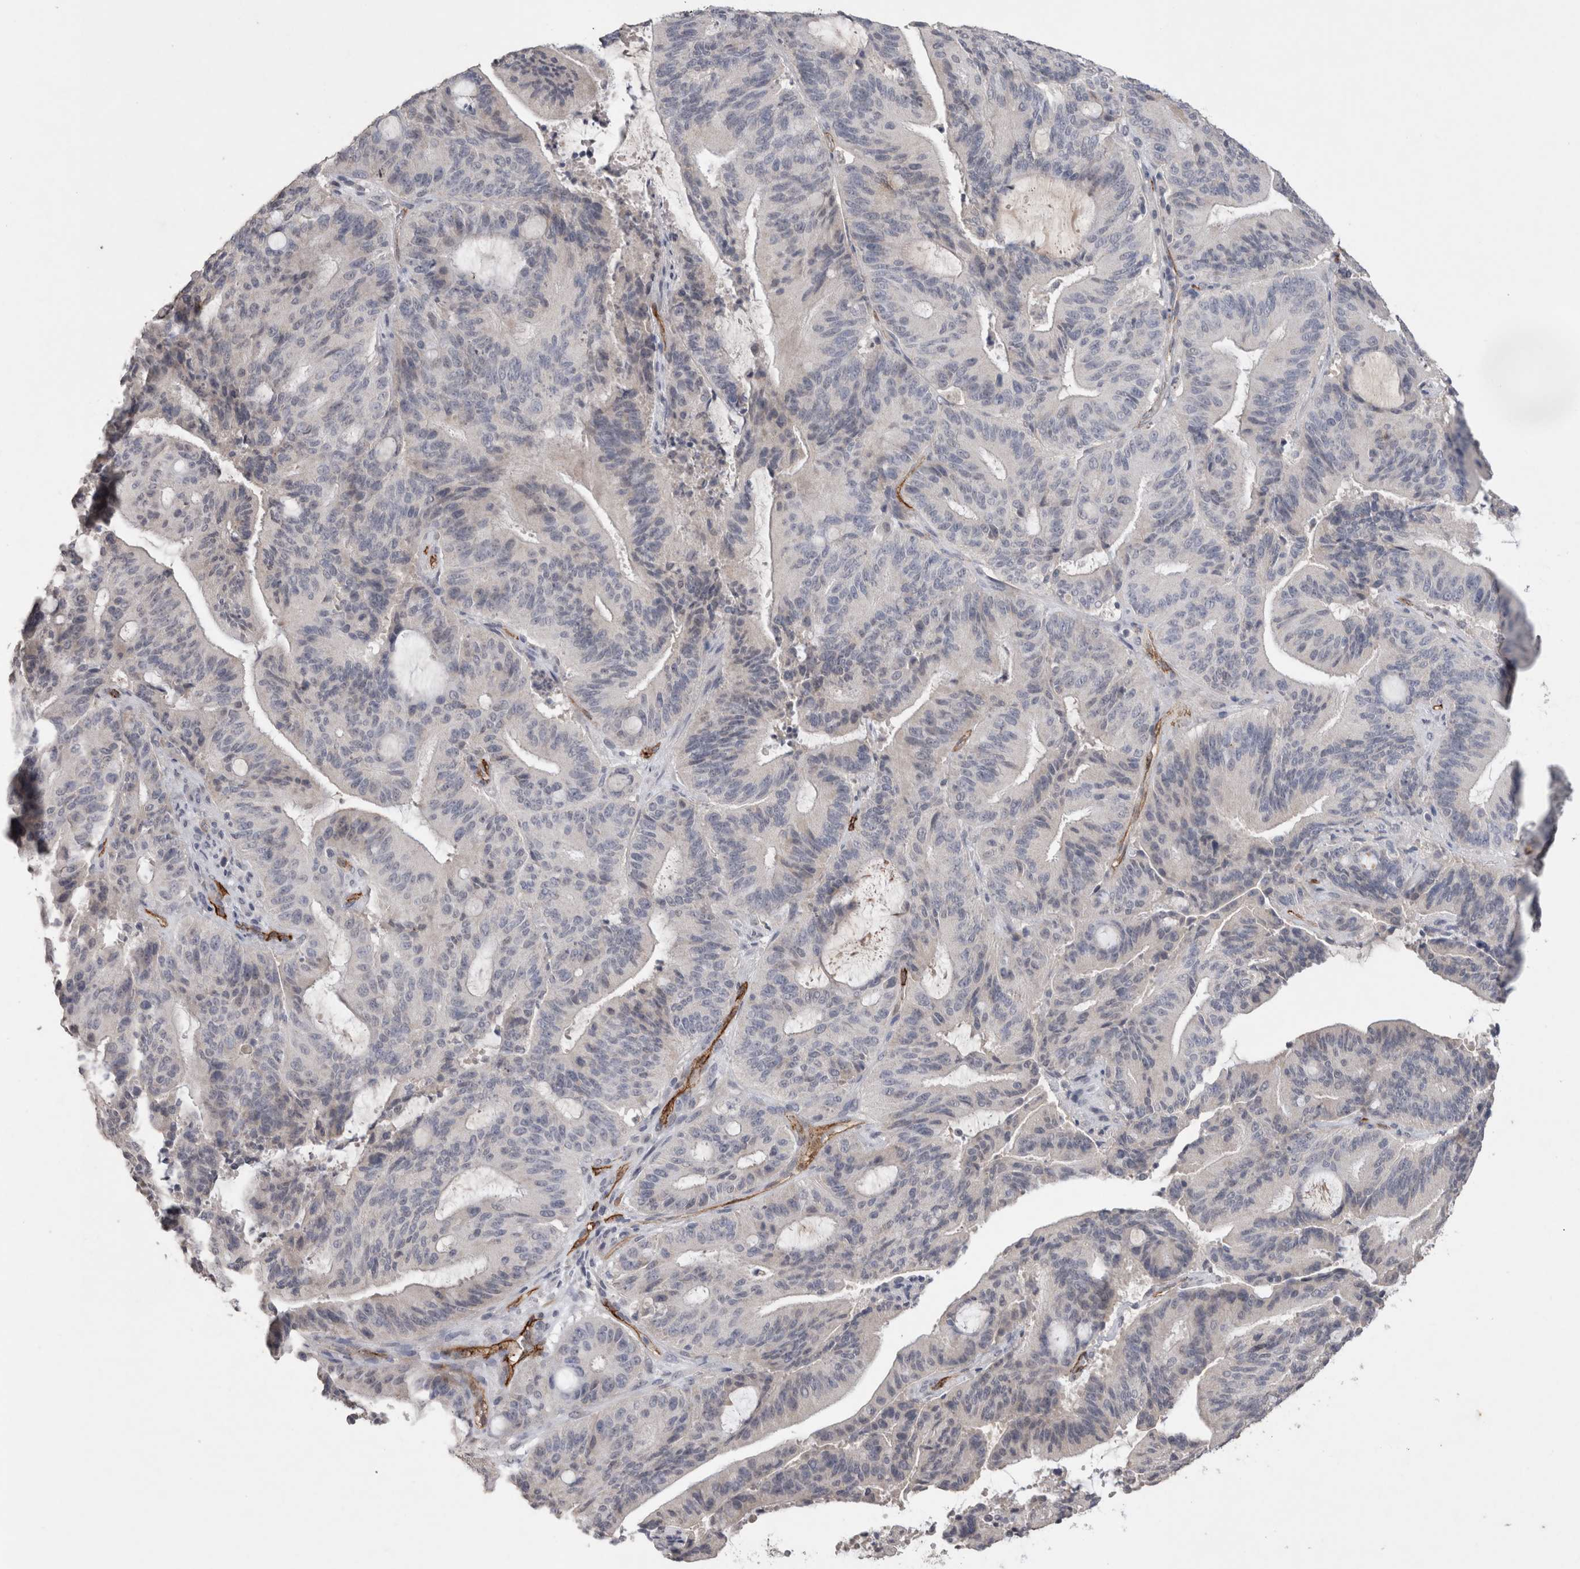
{"staining": {"intensity": "negative", "quantity": "none", "location": "none"}, "tissue": "liver cancer", "cell_type": "Tumor cells", "image_type": "cancer", "snomed": [{"axis": "morphology", "description": "Normal tissue, NOS"}, {"axis": "morphology", "description": "Cholangiocarcinoma"}, {"axis": "topography", "description": "Liver"}, {"axis": "topography", "description": "Peripheral nerve tissue"}], "caption": "Tumor cells show no significant expression in liver cancer (cholangiocarcinoma).", "gene": "CDH13", "patient": {"sex": "female", "age": 73}}